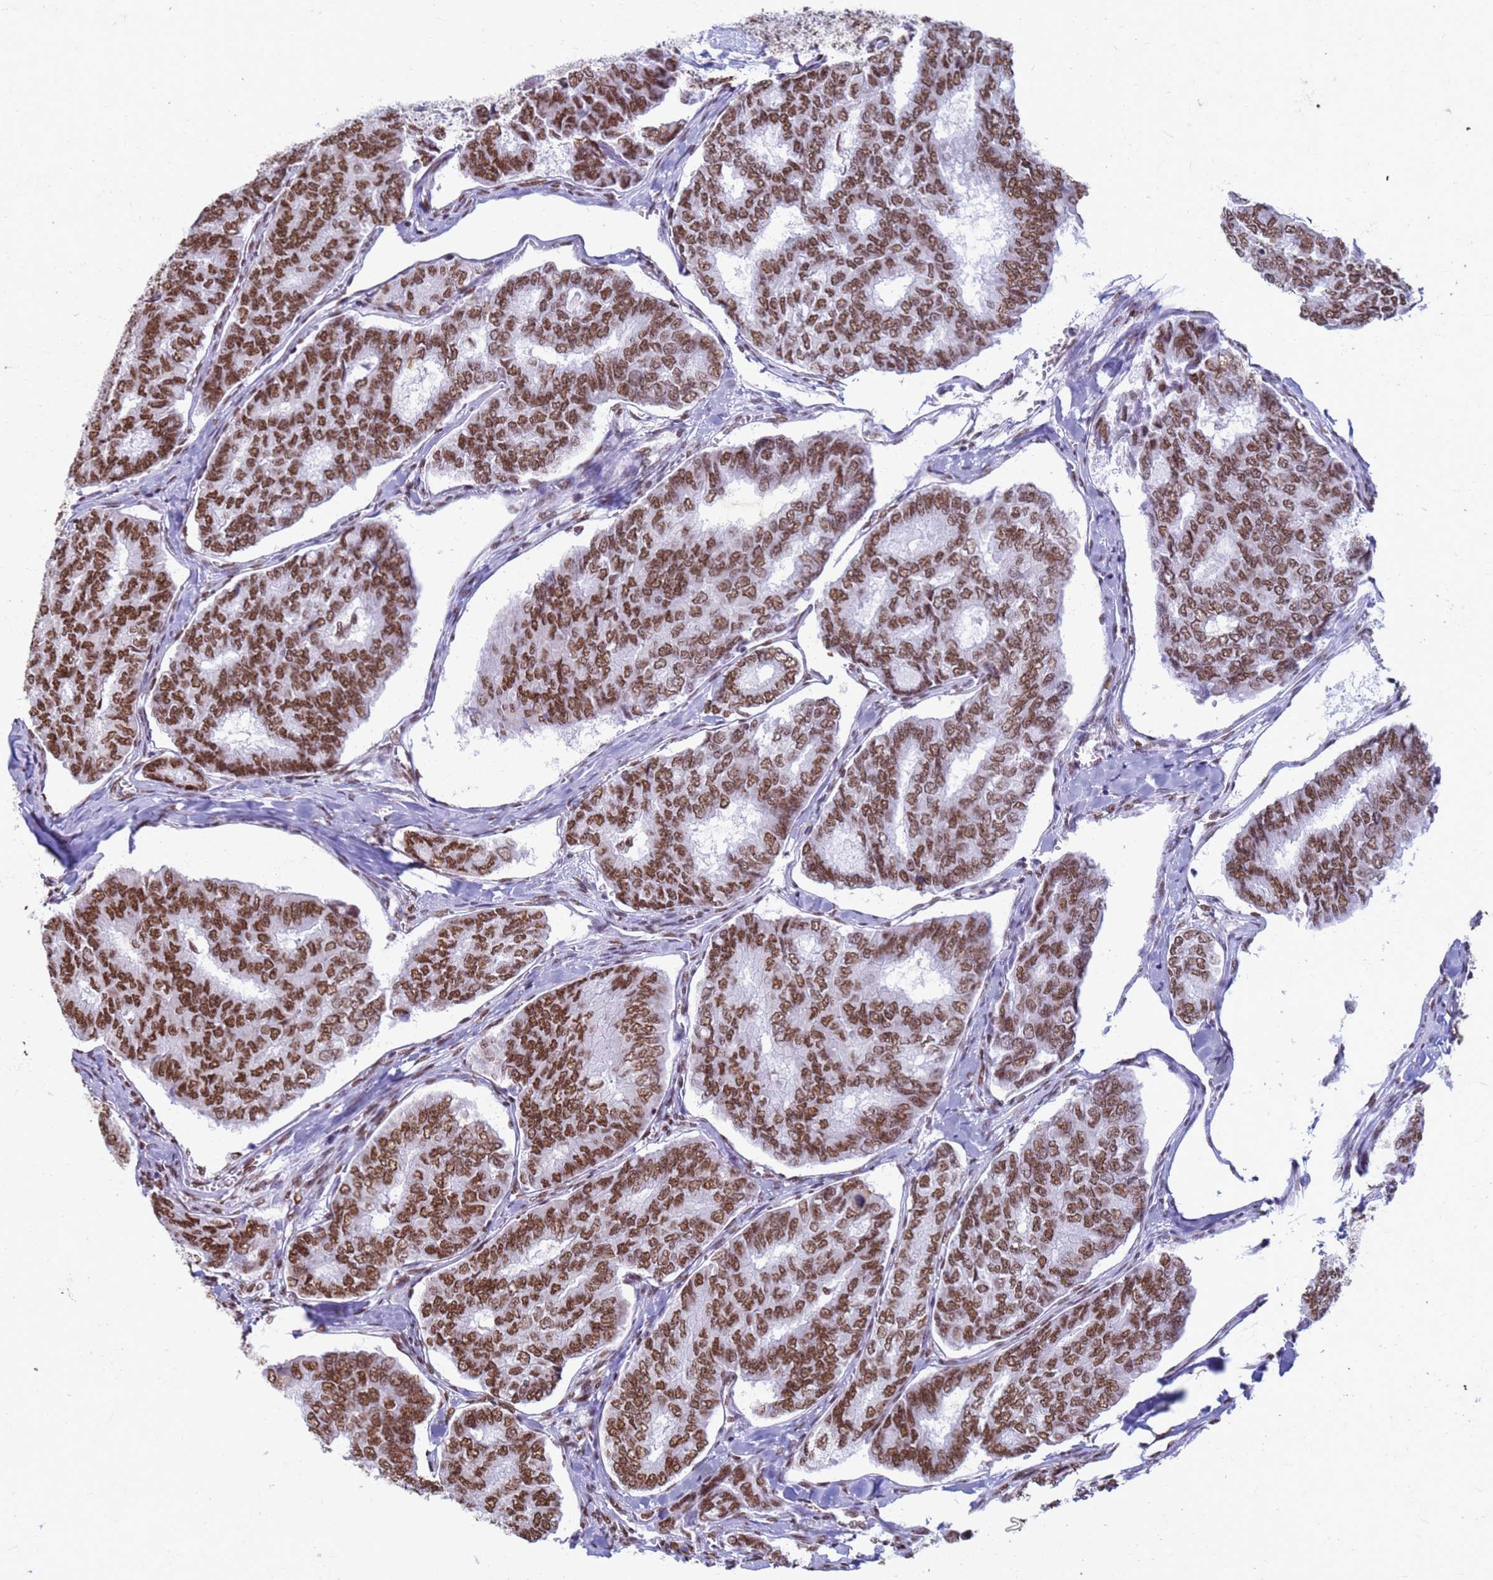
{"staining": {"intensity": "strong", "quantity": ">75%", "location": "nuclear"}, "tissue": "thyroid cancer", "cell_type": "Tumor cells", "image_type": "cancer", "snomed": [{"axis": "morphology", "description": "Papillary adenocarcinoma, NOS"}, {"axis": "topography", "description": "Thyroid gland"}], "caption": "Thyroid cancer stained for a protein displays strong nuclear positivity in tumor cells.", "gene": "FAM170B", "patient": {"sex": "female", "age": 35}}